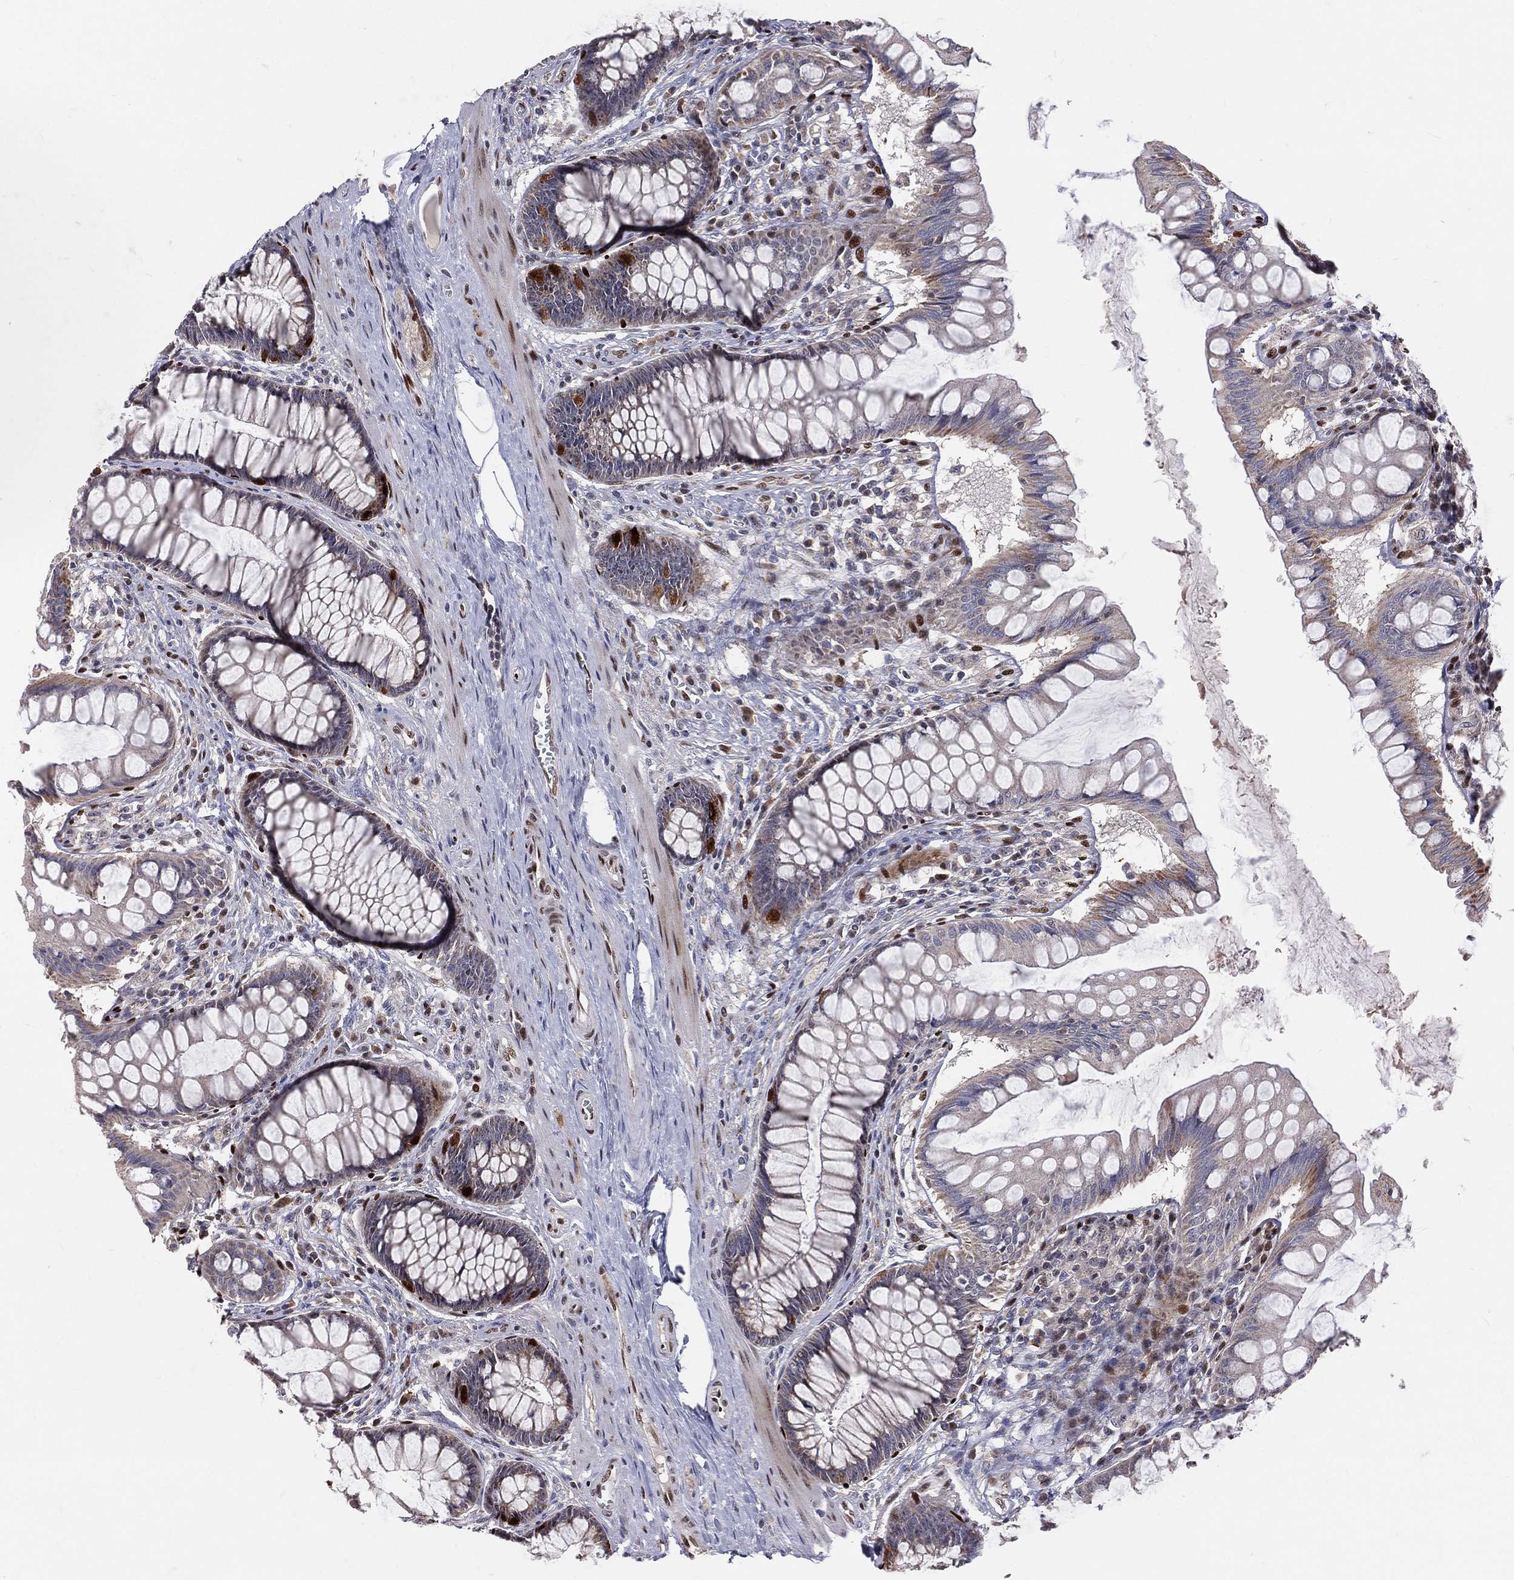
{"staining": {"intensity": "negative", "quantity": "none", "location": "none"}, "tissue": "colon", "cell_type": "Endothelial cells", "image_type": "normal", "snomed": [{"axis": "morphology", "description": "Normal tissue, NOS"}, {"axis": "topography", "description": "Colon"}], "caption": "This image is of benign colon stained with immunohistochemistry to label a protein in brown with the nuclei are counter-stained blue. There is no staining in endothelial cells. (IHC, brightfield microscopy, high magnification).", "gene": "ZEB1", "patient": {"sex": "female", "age": 65}}